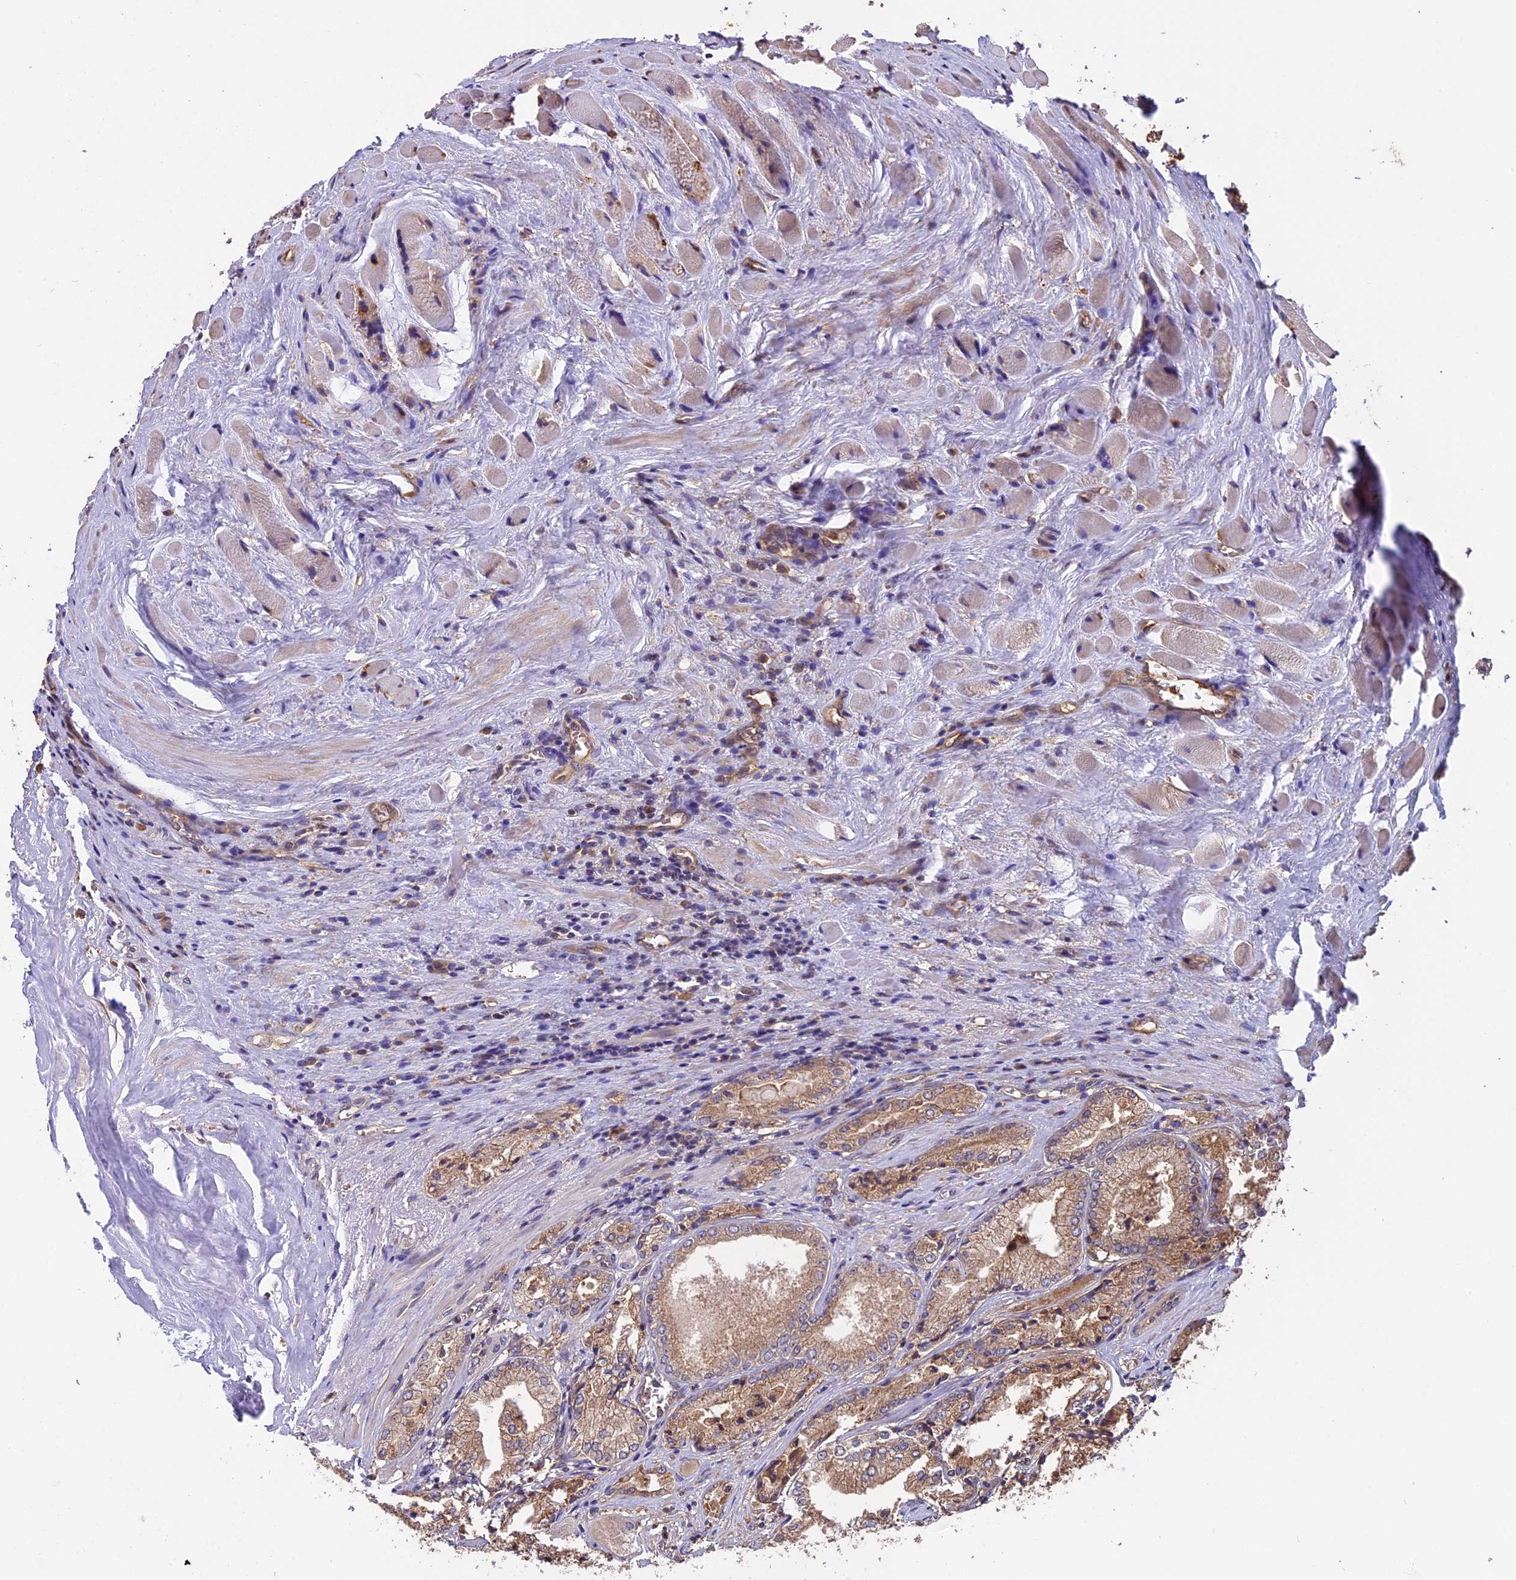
{"staining": {"intensity": "moderate", "quantity": ">75%", "location": "cytoplasmic/membranous"}, "tissue": "prostate cancer", "cell_type": "Tumor cells", "image_type": "cancer", "snomed": [{"axis": "morphology", "description": "Adenocarcinoma, Low grade"}, {"axis": "topography", "description": "Prostate"}], "caption": "This is an image of immunohistochemistry staining of prostate cancer (adenocarcinoma (low-grade)), which shows moderate positivity in the cytoplasmic/membranous of tumor cells.", "gene": "CHMP2A", "patient": {"sex": "male", "age": 60}}